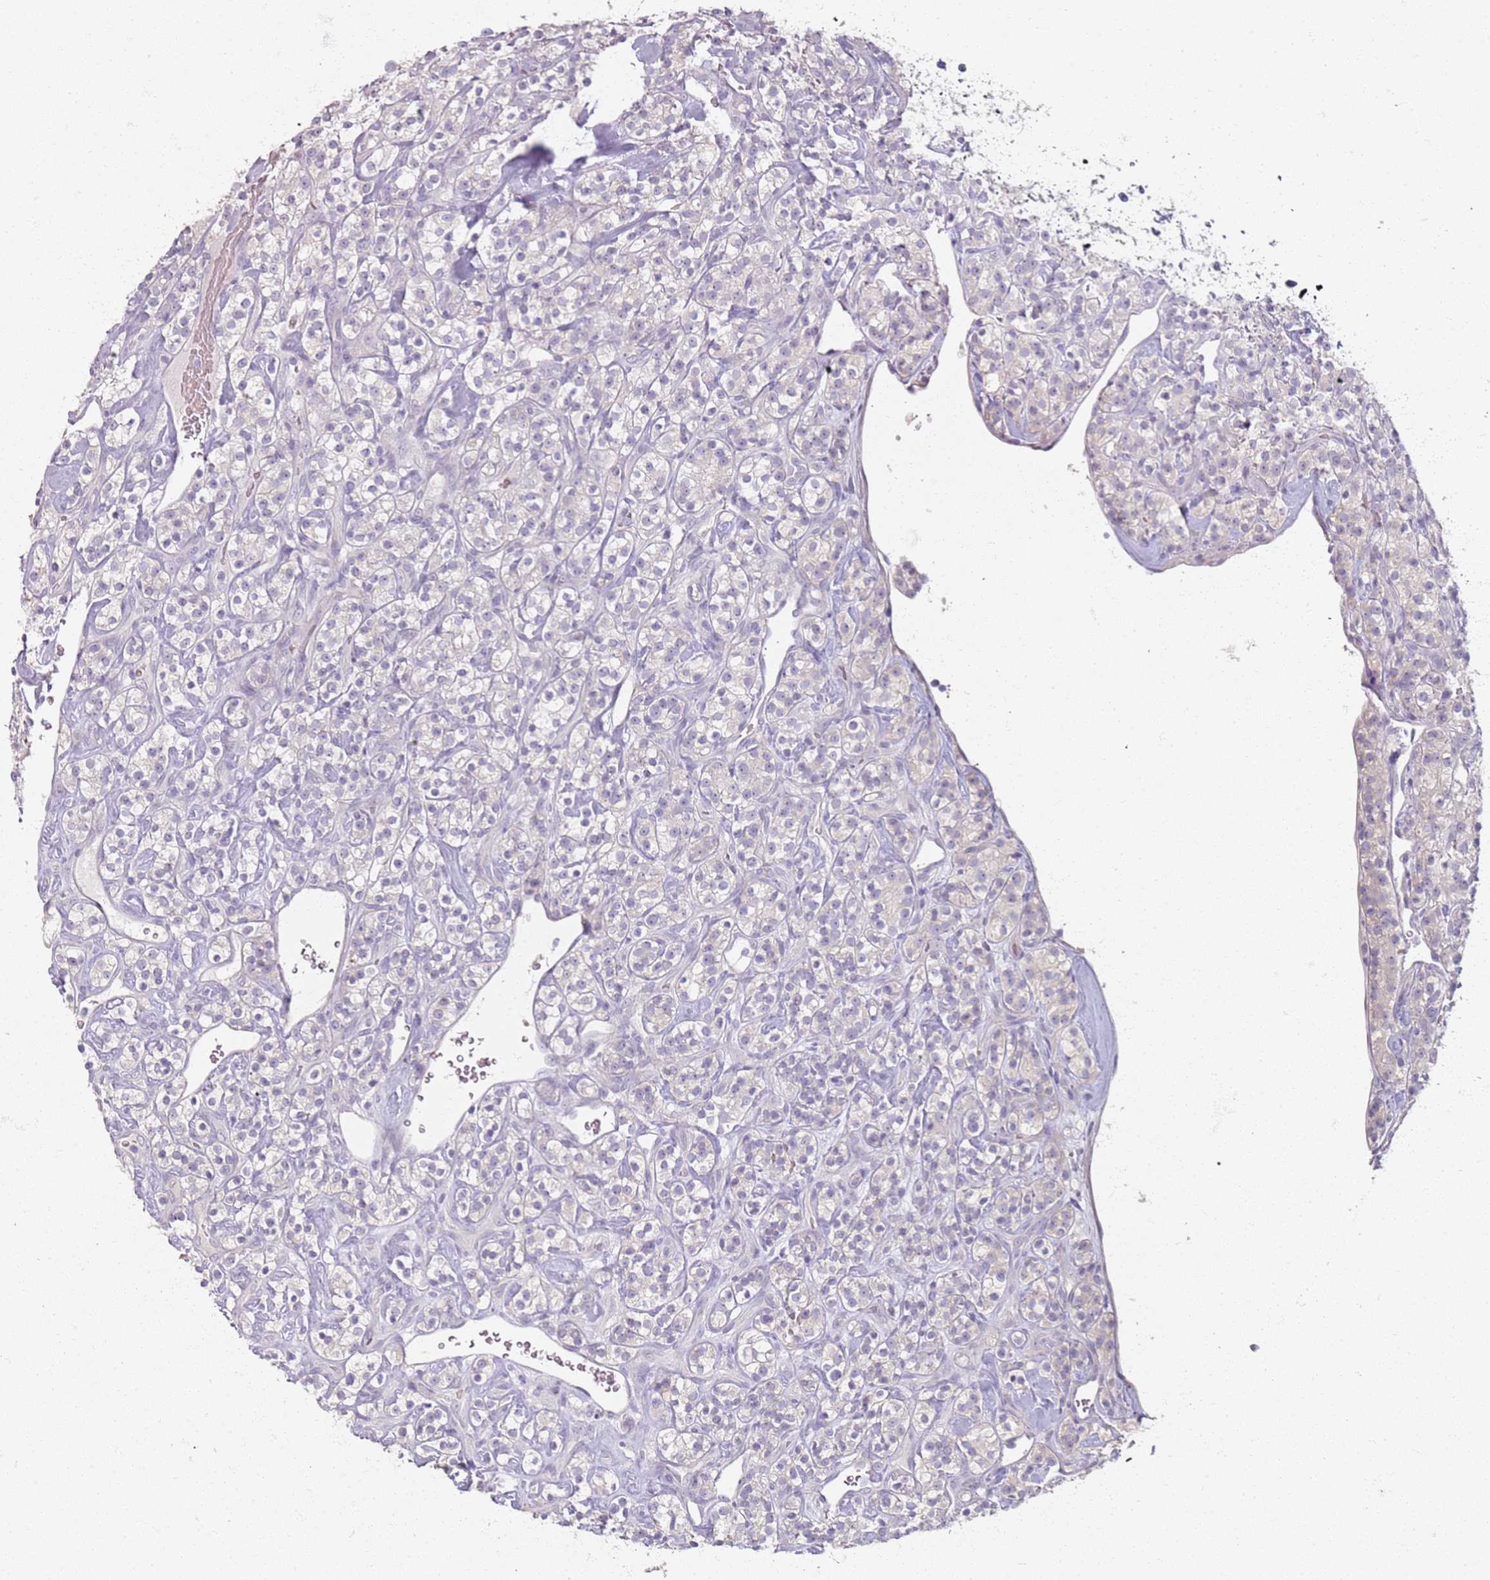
{"staining": {"intensity": "negative", "quantity": "none", "location": "none"}, "tissue": "renal cancer", "cell_type": "Tumor cells", "image_type": "cancer", "snomed": [{"axis": "morphology", "description": "Adenocarcinoma, NOS"}, {"axis": "topography", "description": "Kidney"}], "caption": "Protein analysis of renal cancer demonstrates no significant positivity in tumor cells.", "gene": "CD40LG", "patient": {"sex": "male", "age": 77}}